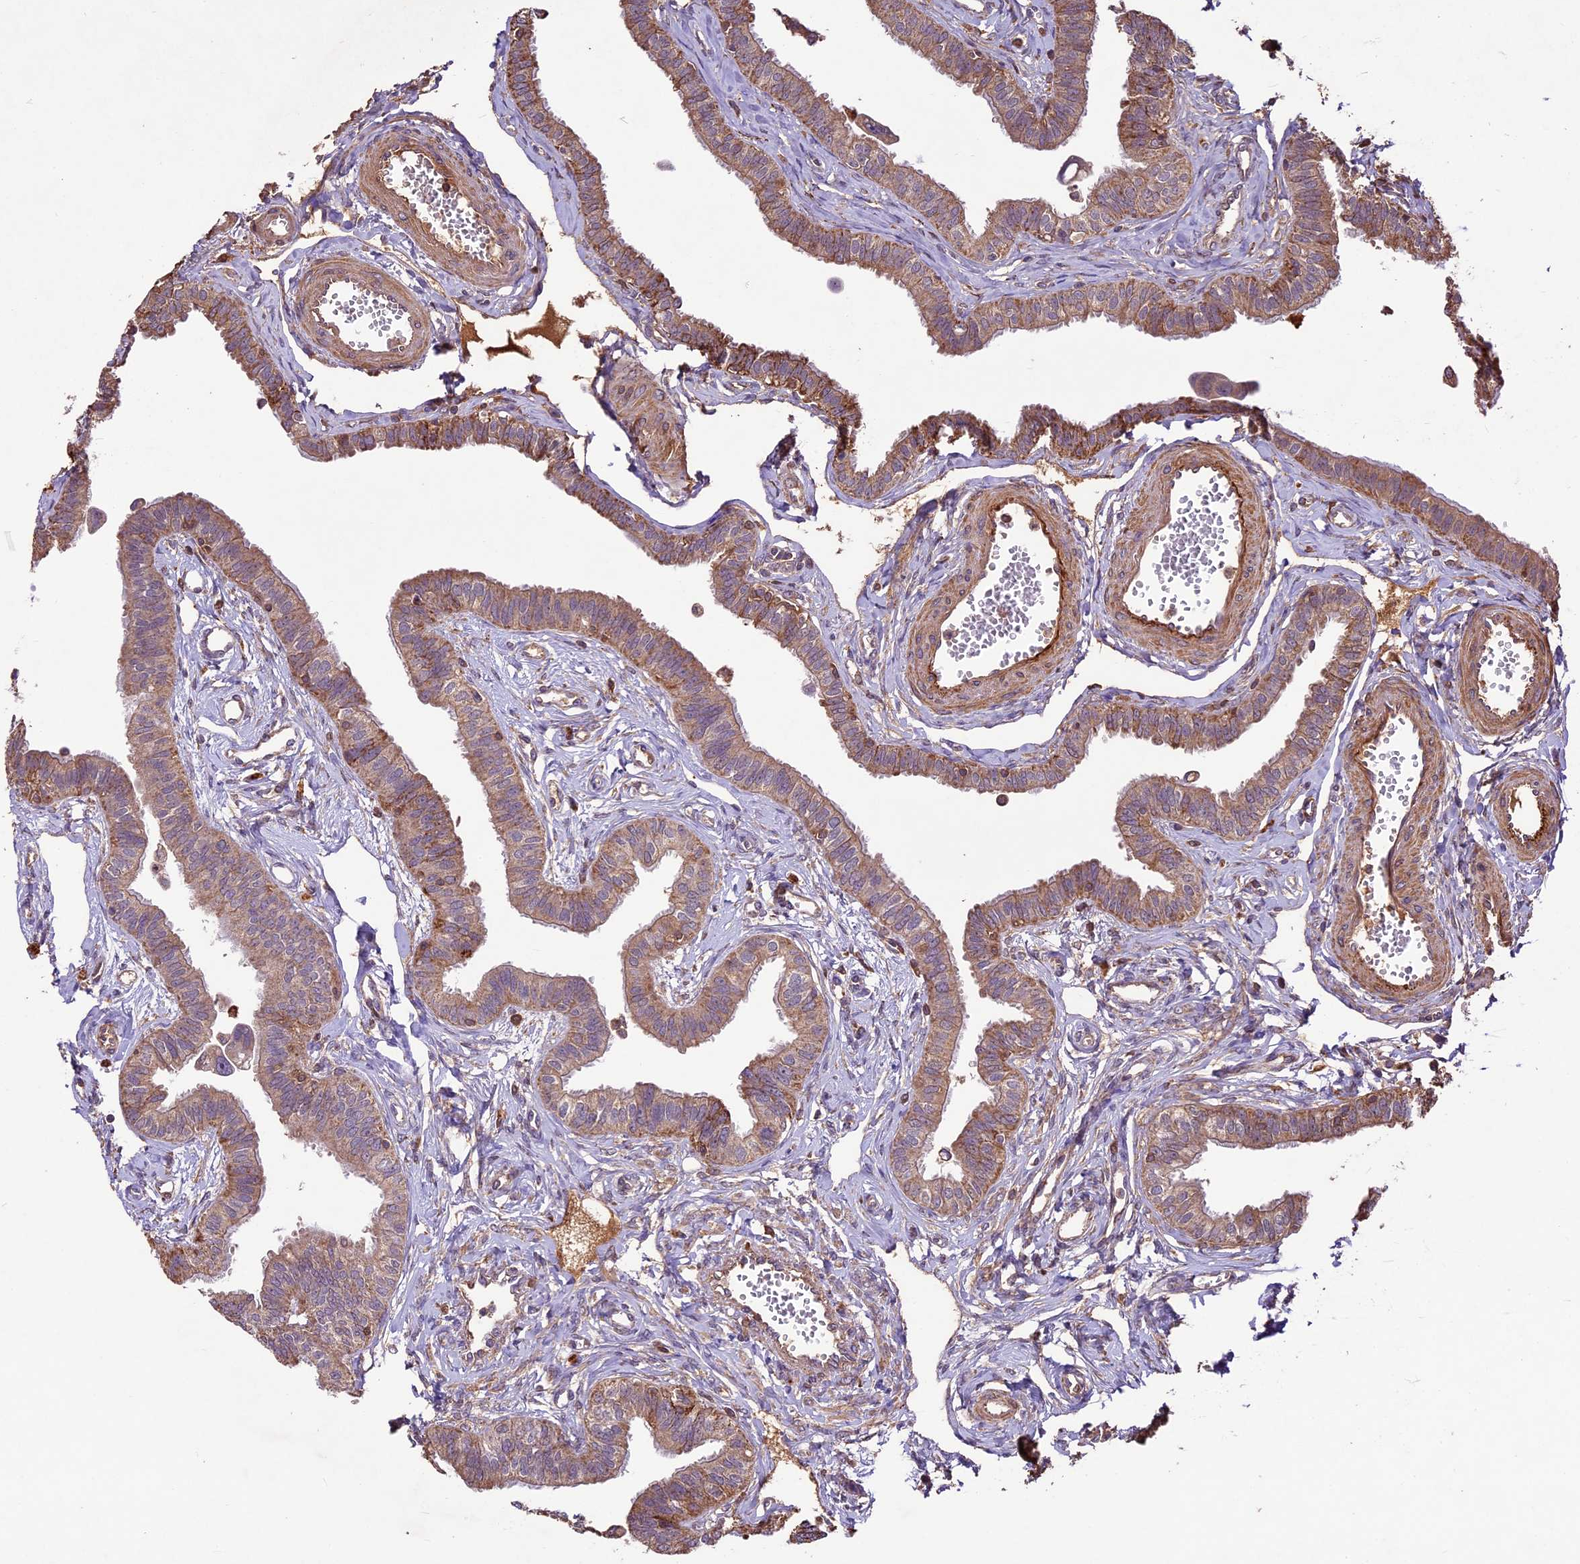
{"staining": {"intensity": "moderate", "quantity": ">75%", "location": "cytoplasmic/membranous"}, "tissue": "fallopian tube", "cell_type": "Glandular cells", "image_type": "normal", "snomed": [{"axis": "morphology", "description": "Normal tissue, NOS"}, {"axis": "morphology", "description": "Carcinoma, NOS"}, {"axis": "topography", "description": "Fallopian tube"}, {"axis": "topography", "description": "Ovary"}], "caption": "The histopathology image shows immunohistochemical staining of benign fallopian tube. There is moderate cytoplasmic/membranous staining is identified in about >75% of glandular cells.", "gene": "CRLF1", "patient": {"sex": "female", "age": 59}}